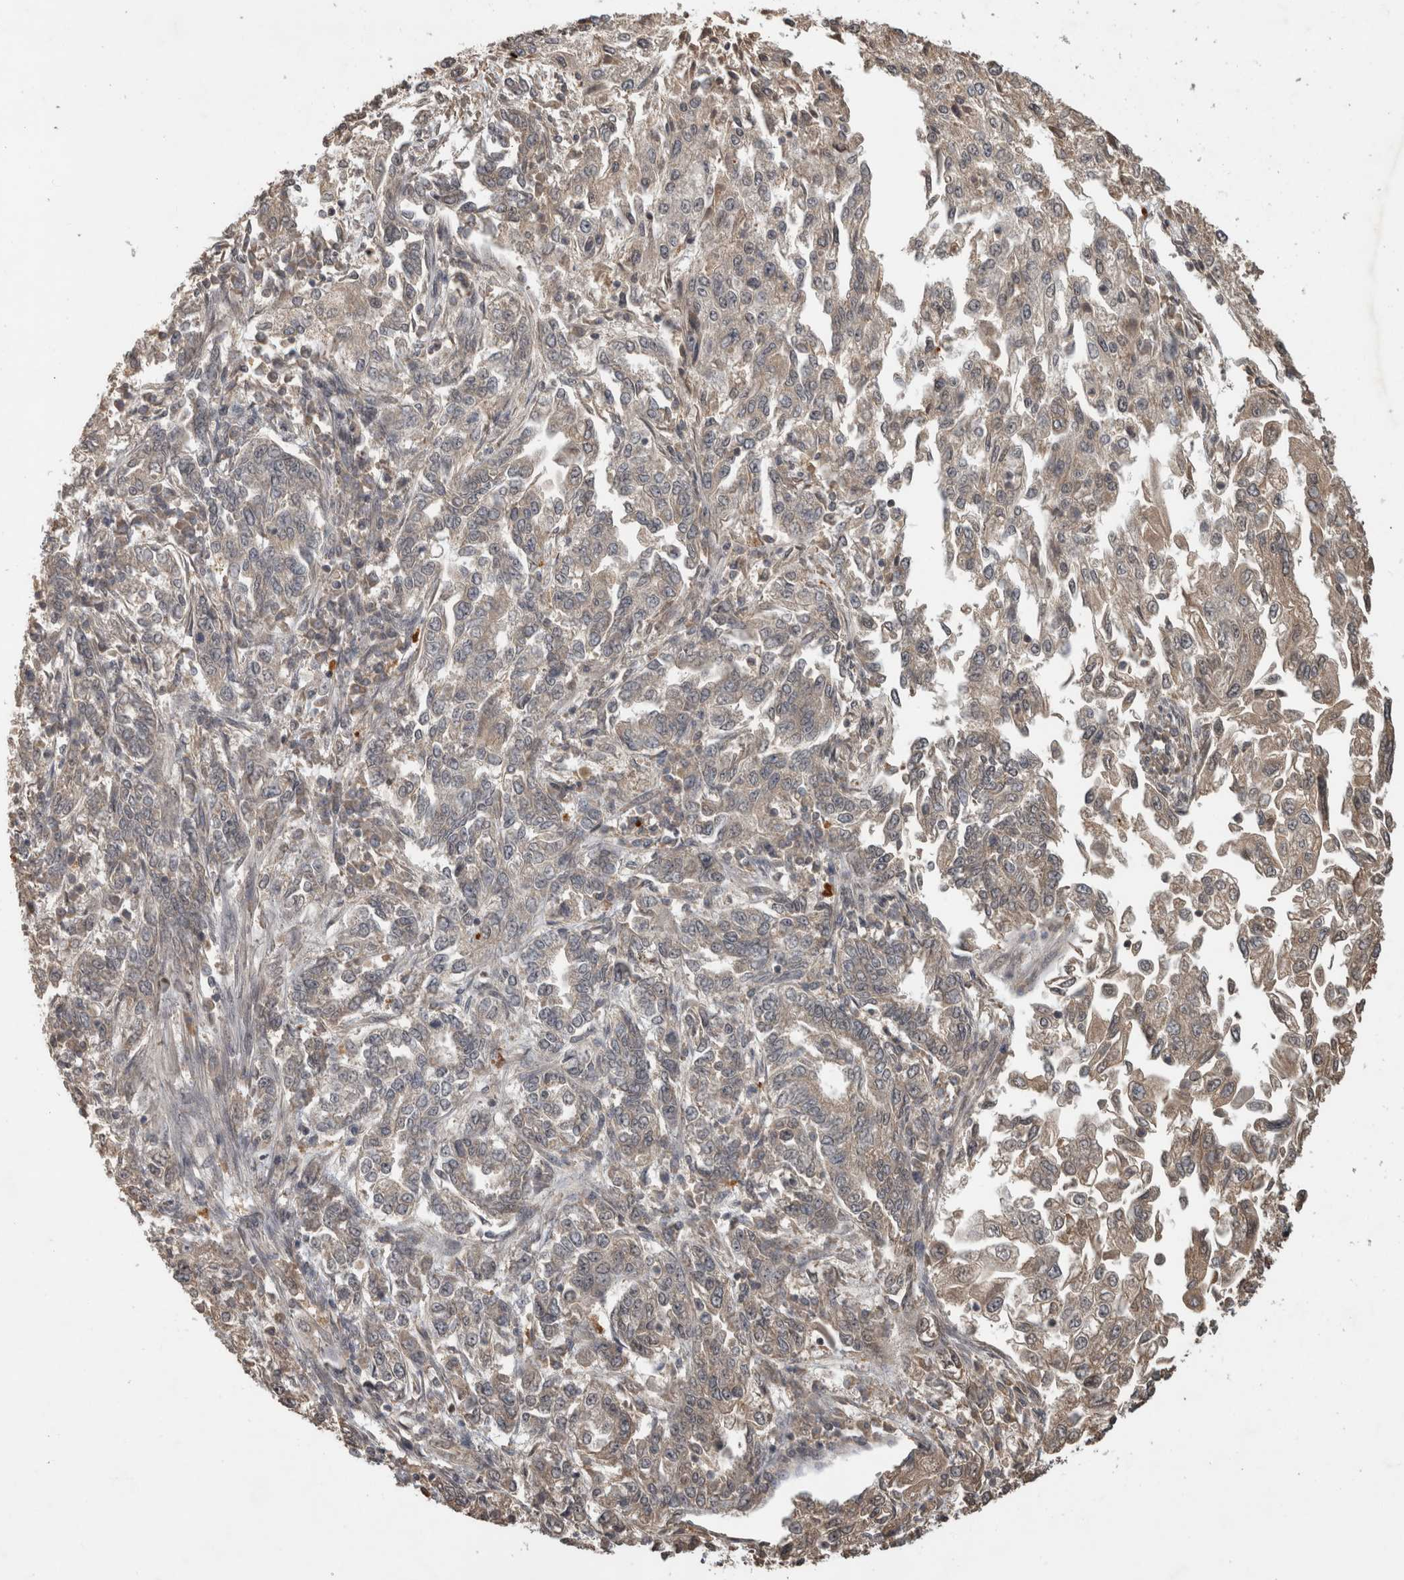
{"staining": {"intensity": "weak", "quantity": "<25%", "location": "cytoplasmic/membranous"}, "tissue": "endometrial cancer", "cell_type": "Tumor cells", "image_type": "cancer", "snomed": [{"axis": "morphology", "description": "Adenocarcinoma, NOS"}, {"axis": "topography", "description": "Endometrium"}], "caption": "Adenocarcinoma (endometrial) stained for a protein using immunohistochemistry (IHC) displays no positivity tumor cells.", "gene": "PITPNC1", "patient": {"sex": "female", "age": 49}}